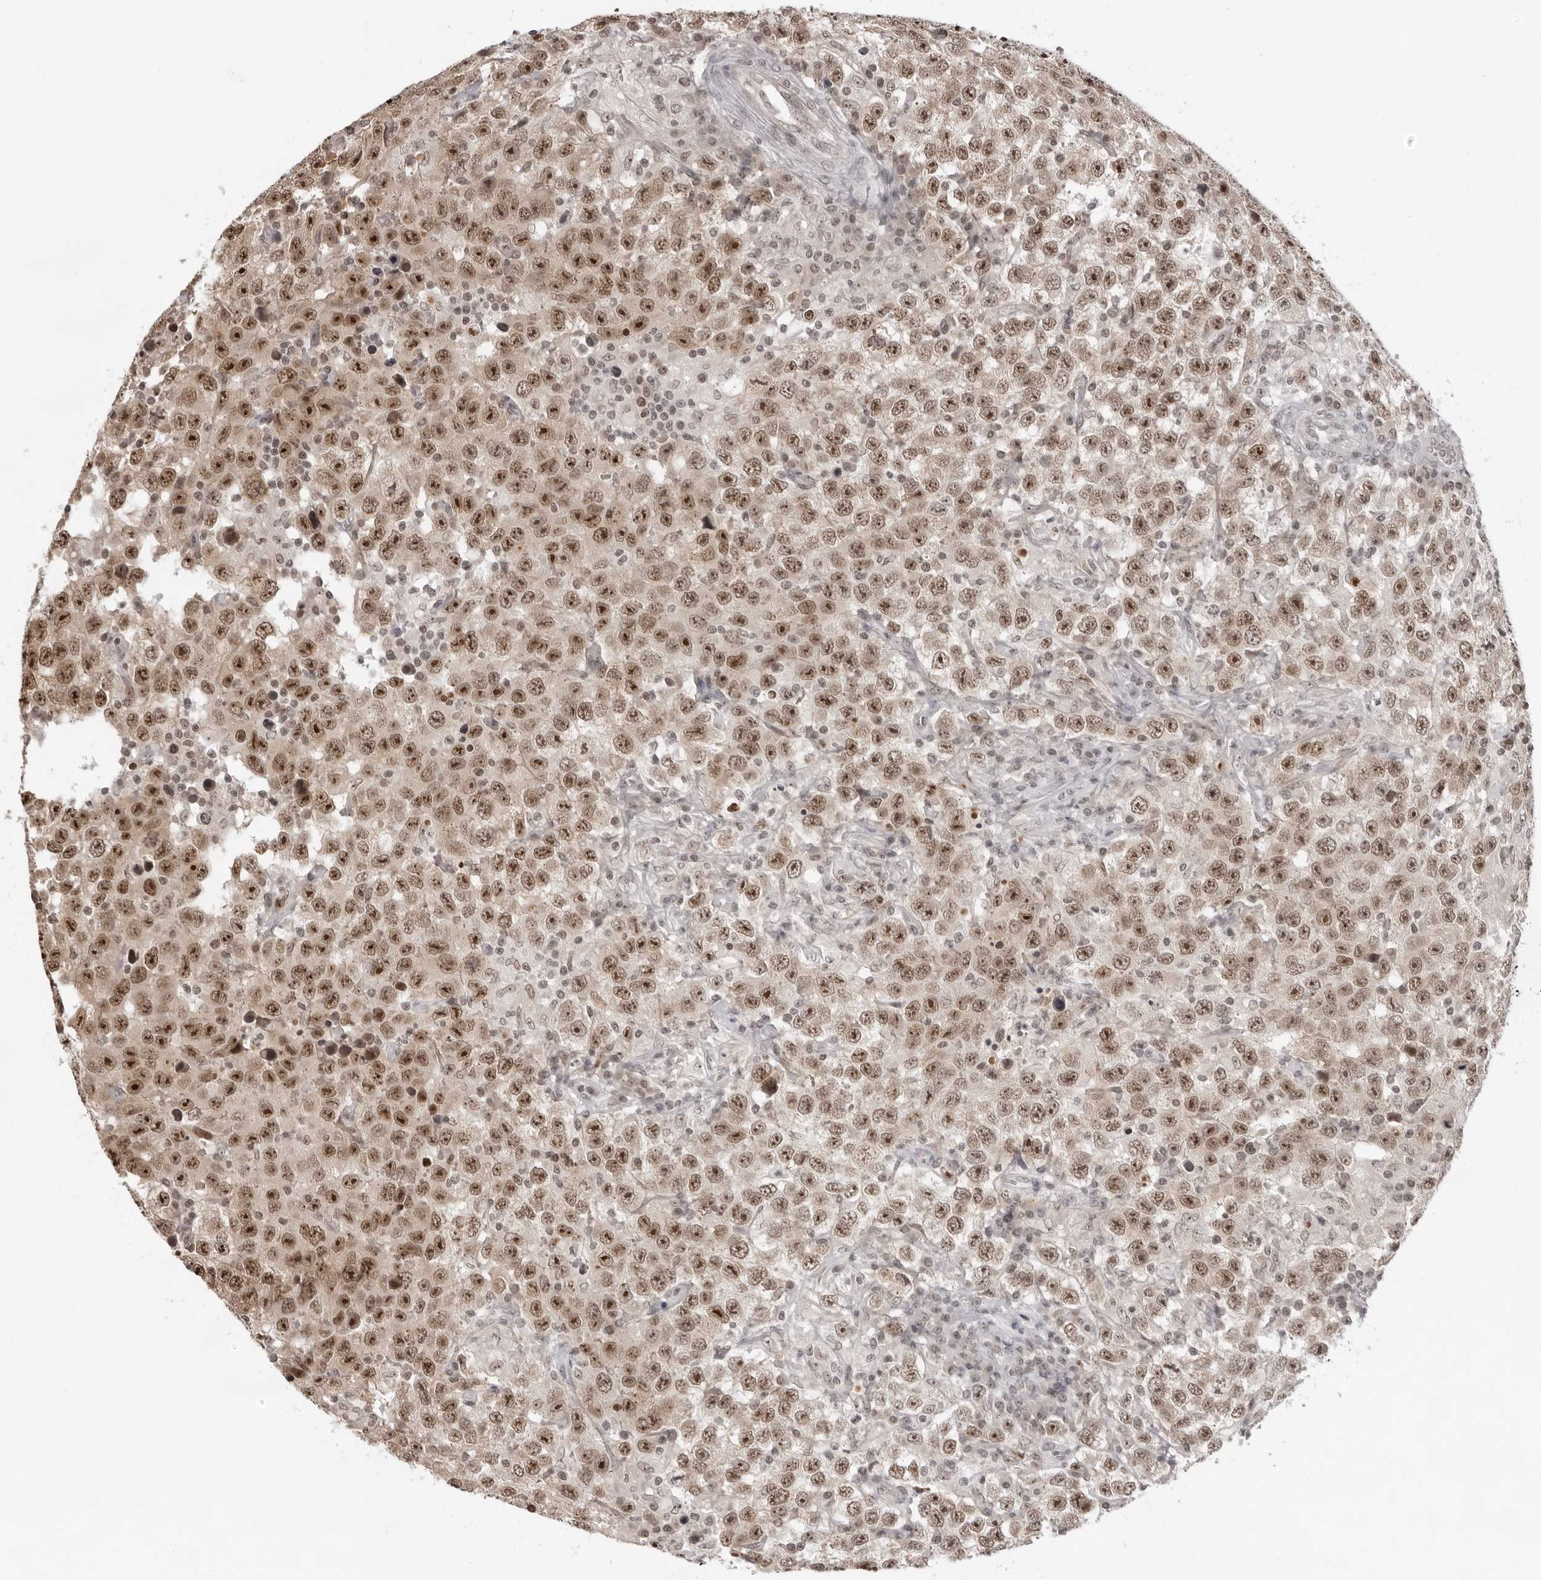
{"staining": {"intensity": "strong", "quantity": ">75%", "location": "nuclear"}, "tissue": "testis cancer", "cell_type": "Tumor cells", "image_type": "cancer", "snomed": [{"axis": "morphology", "description": "Seminoma, NOS"}, {"axis": "topography", "description": "Testis"}], "caption": "IHC micrograph of seminoma (testis) stained for a protein (brown), which demonstrates high levels of strong nuclear positivity in about >75% of tumor cells.", "gene": "EXOSC10", "patient": {"sex": "male", "age": 41}}